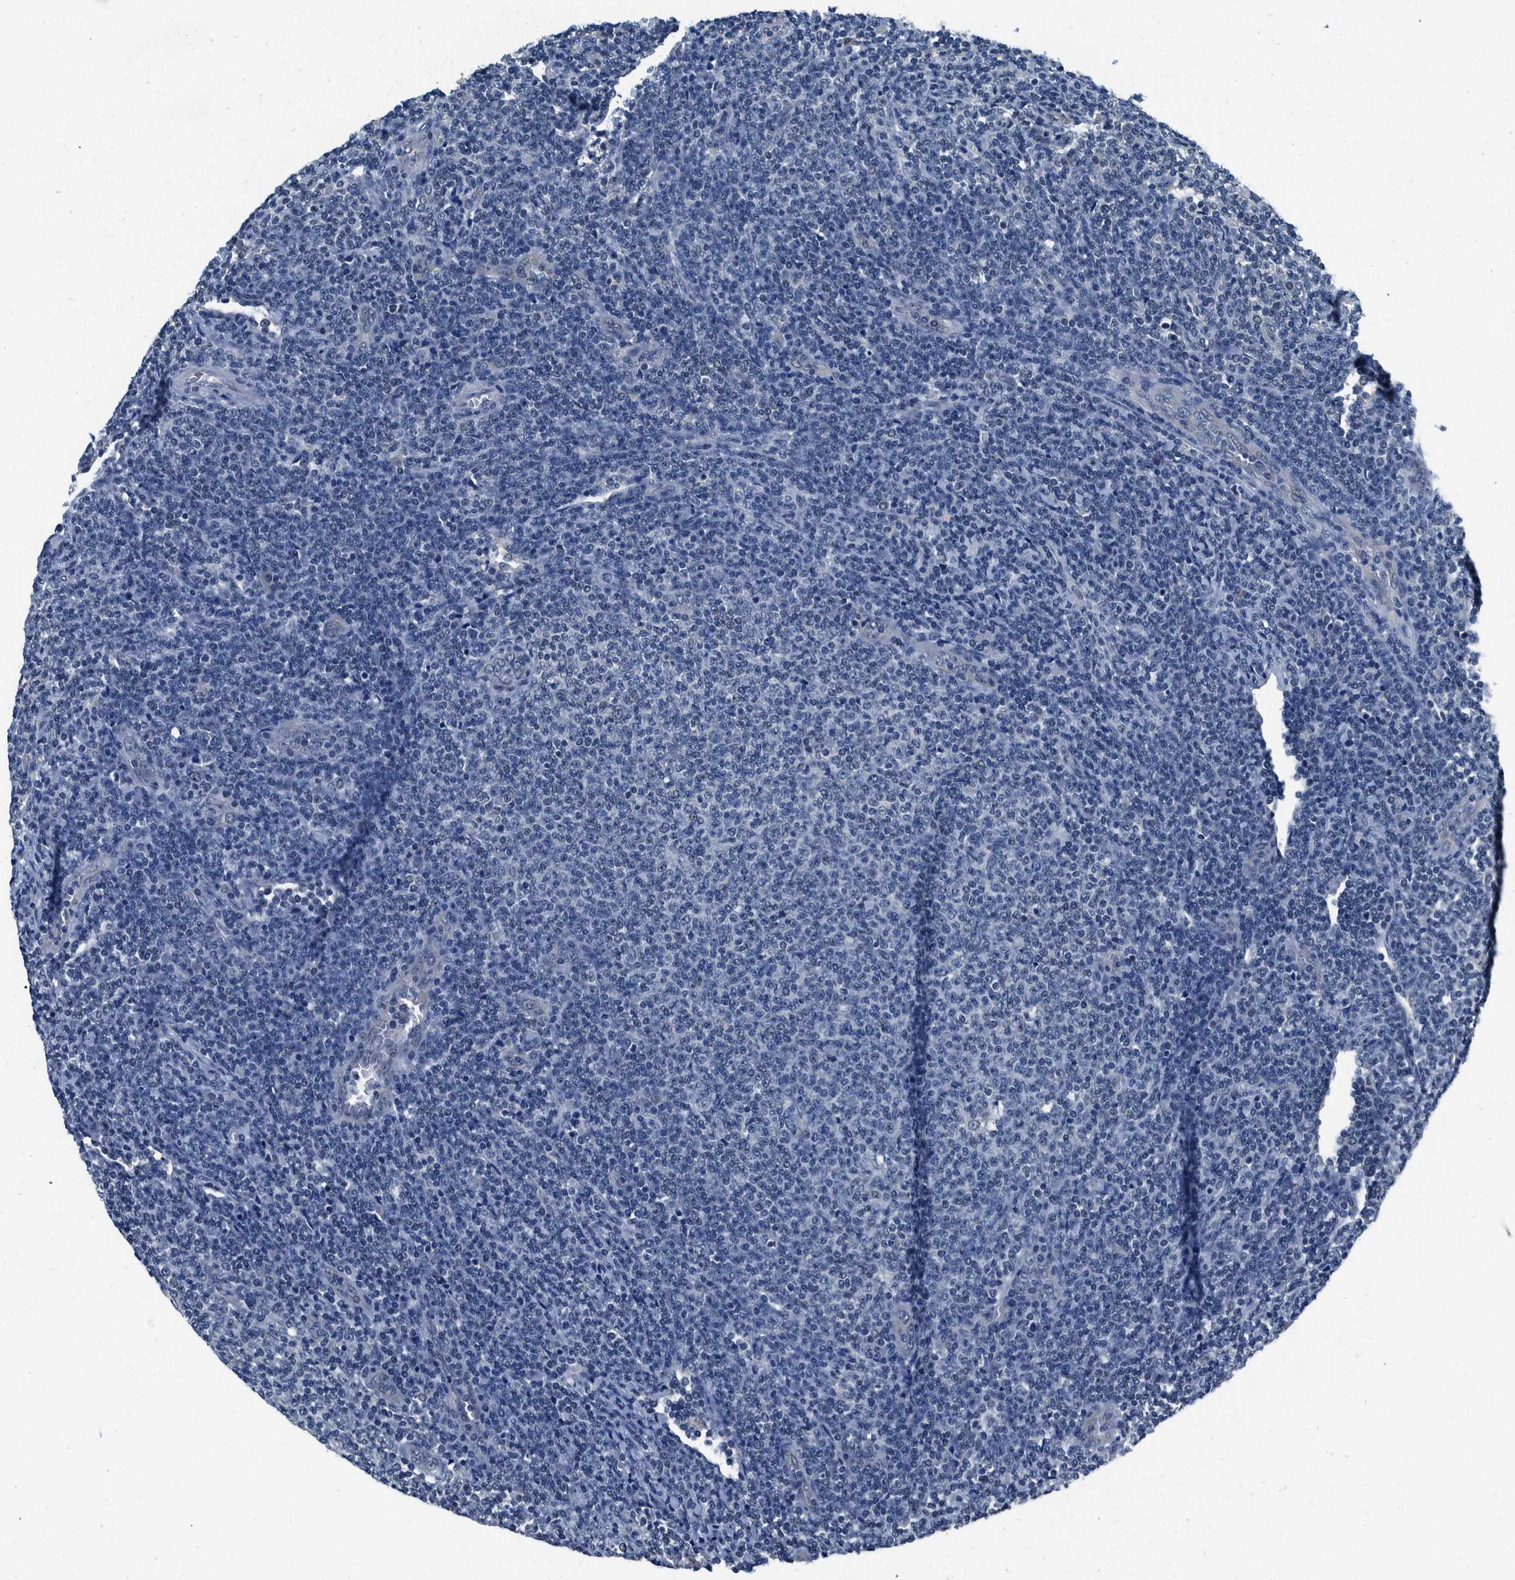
{"staining": {"intensity": "negative", "quantity": "none", "location": "none"}, "tissue": "lymphoma", "cell_type": "Tumor cells", "image_type": "cancer", "snomed": [{"axis": "morphology", "description": "Malignant lymphoma, non-Hodgkin's type, Low grade"}, {"axis": "topography", "description": "Lymph node"}], "caption": "Immunohistochemistry of lymphoma reveals no positivity in tumor cells.", "gene": "NIBAN2", "patient": {"sex": "male", "age": 66}}